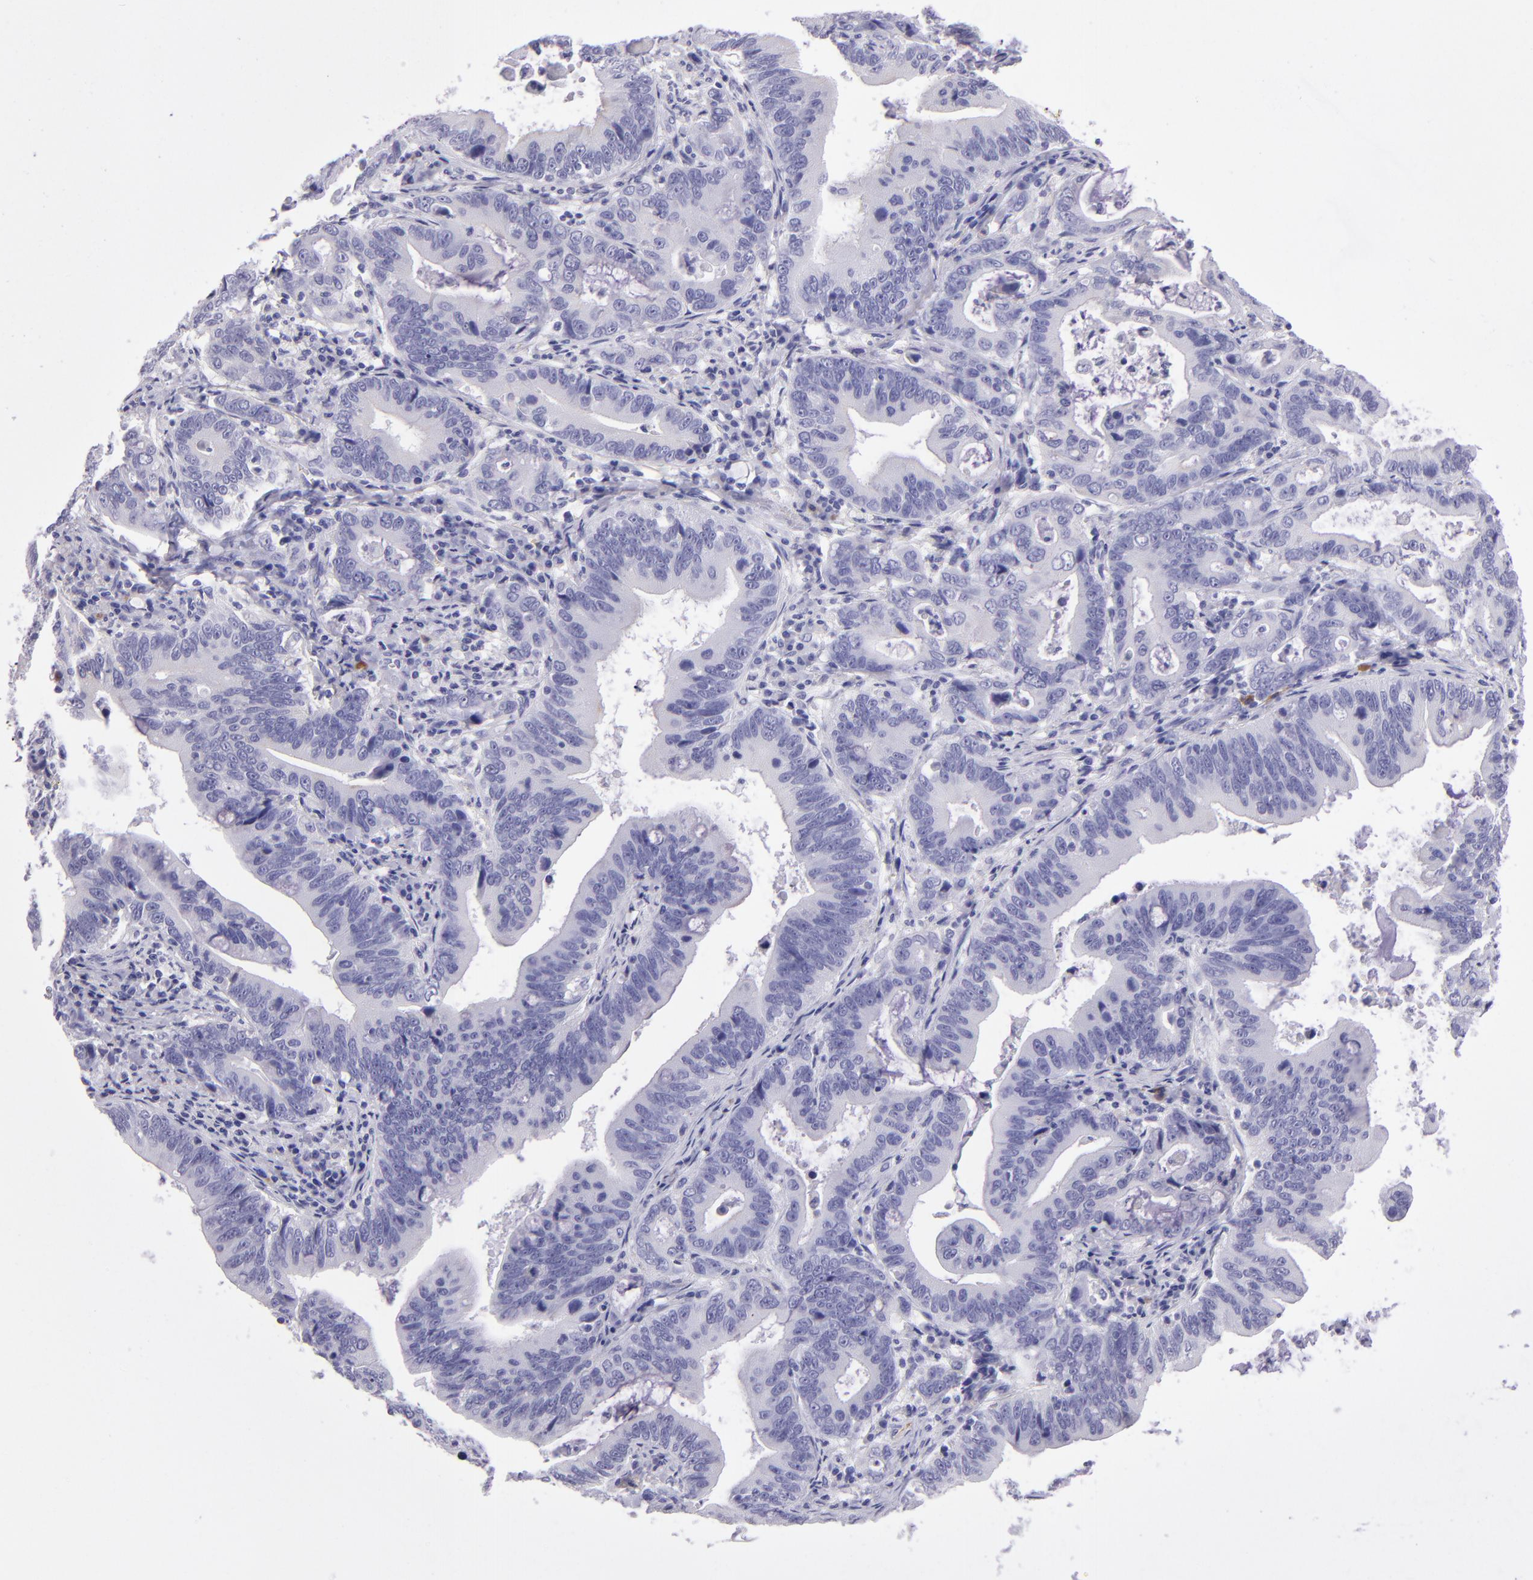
{"staining": {"intensity": "negative", "quantity": "none", "location": "none"}, "tissue": "stomach cancer", "cell_type": "Tumor cells", "image_type": "cancer", "snomed": [{"axis": "morphology", "description": "Adenocarcinoma, NOS"}, {"axis": "topography", "description": "Stomach, upper"}], "caption": "This image is of adenocarcinoma (stomach) stained with immunohistochemistry to label a protein in brown with the nuclei are counter-stained blue. There is no staining in tumor cells. (Brightfield microscopy of DAB immunohistochemistry (IHC) at high magnification).", "gene": "TYRP1", "patient": {"sex": "male", "age": 63}}